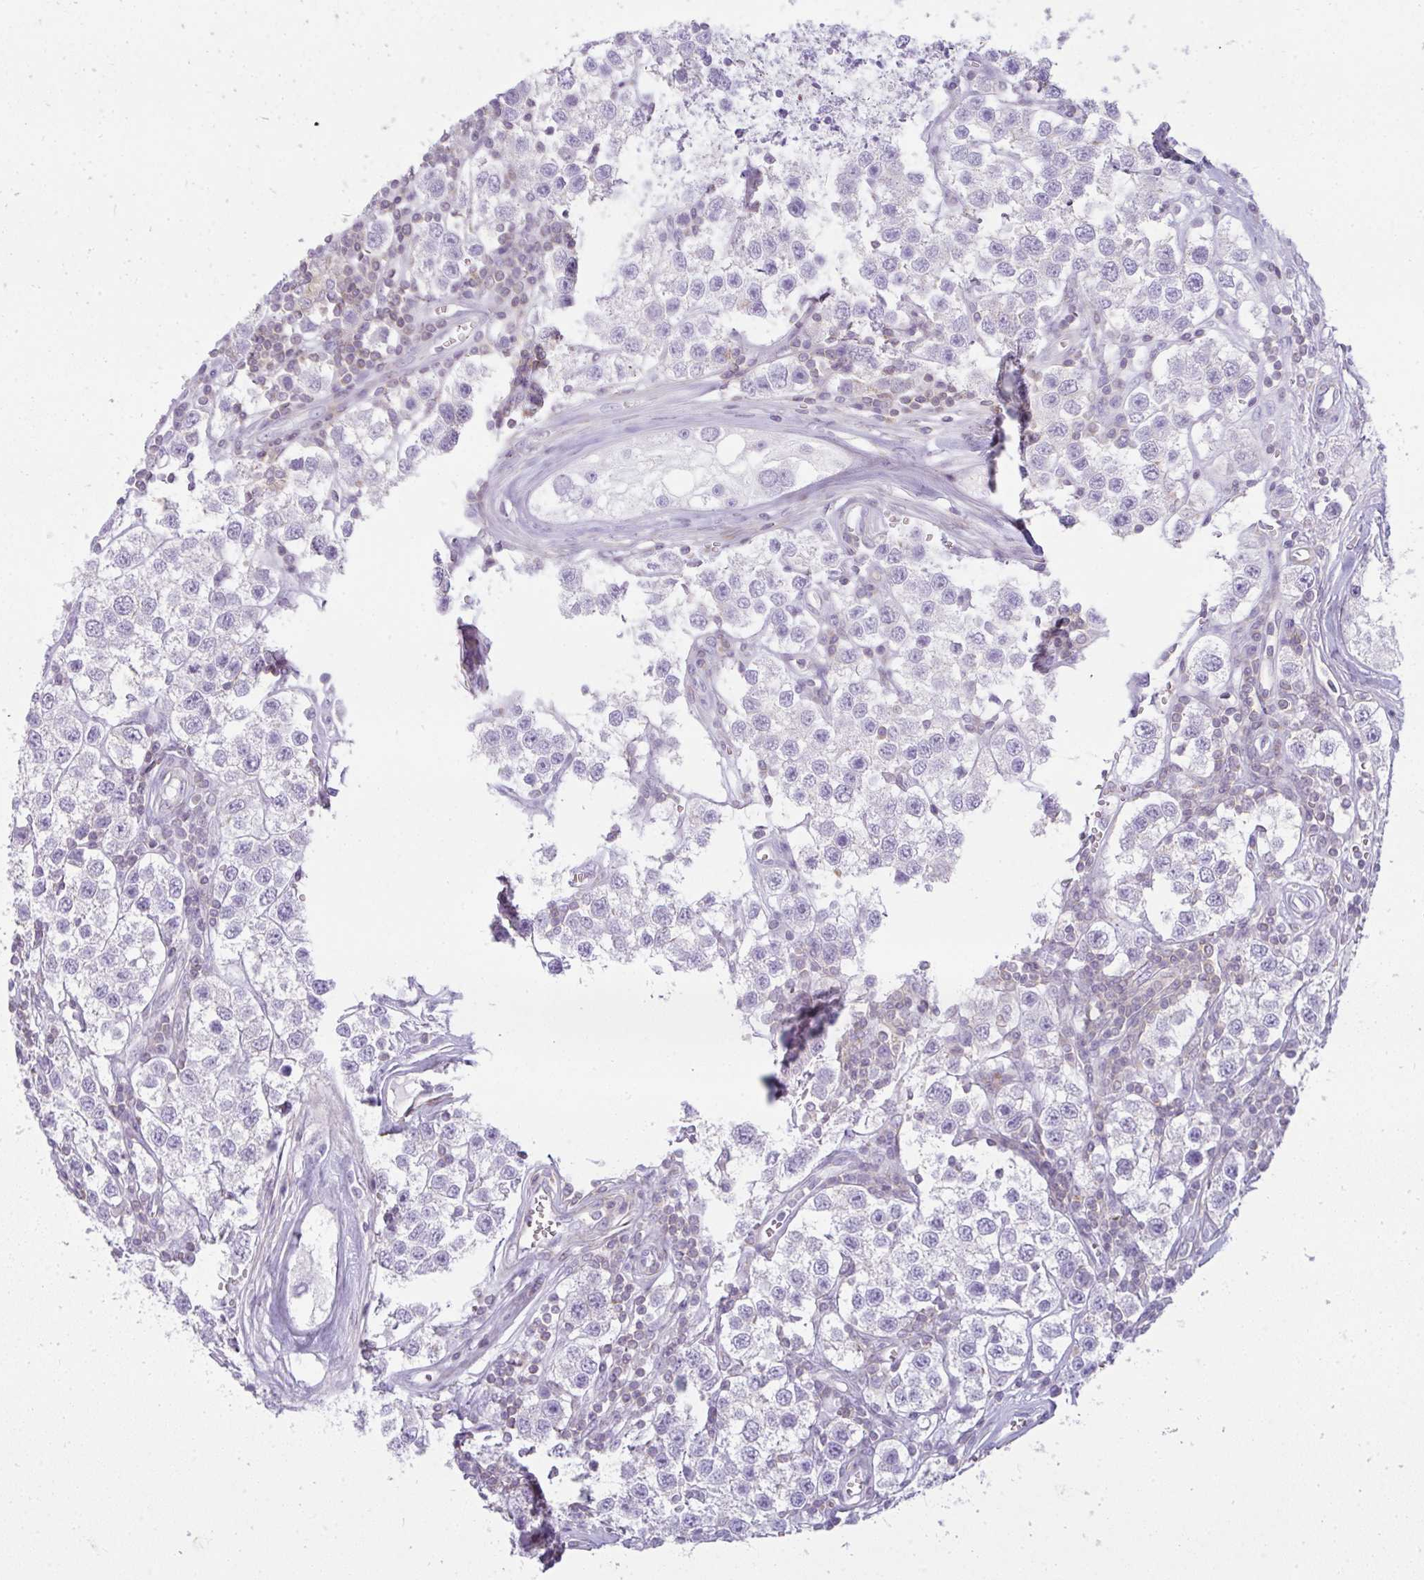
{"staining": {"intensity": "negative", "quantity": "none", "location": "none"}, "tissue": "testis cancer", "cell_type": "Tumor cells", "image_type": "cancer", "snomed": [{"axis": "morphology", "description": "Seminoma, NOS"}, {"axis": "topography", "description": "Testis"}], "caption": "Image shows no protein positivity in tumor cells of testis cancer (seminoma) tissue.", "gene": "CDRT15", "patient": {"sex": "male", "age": 34}}